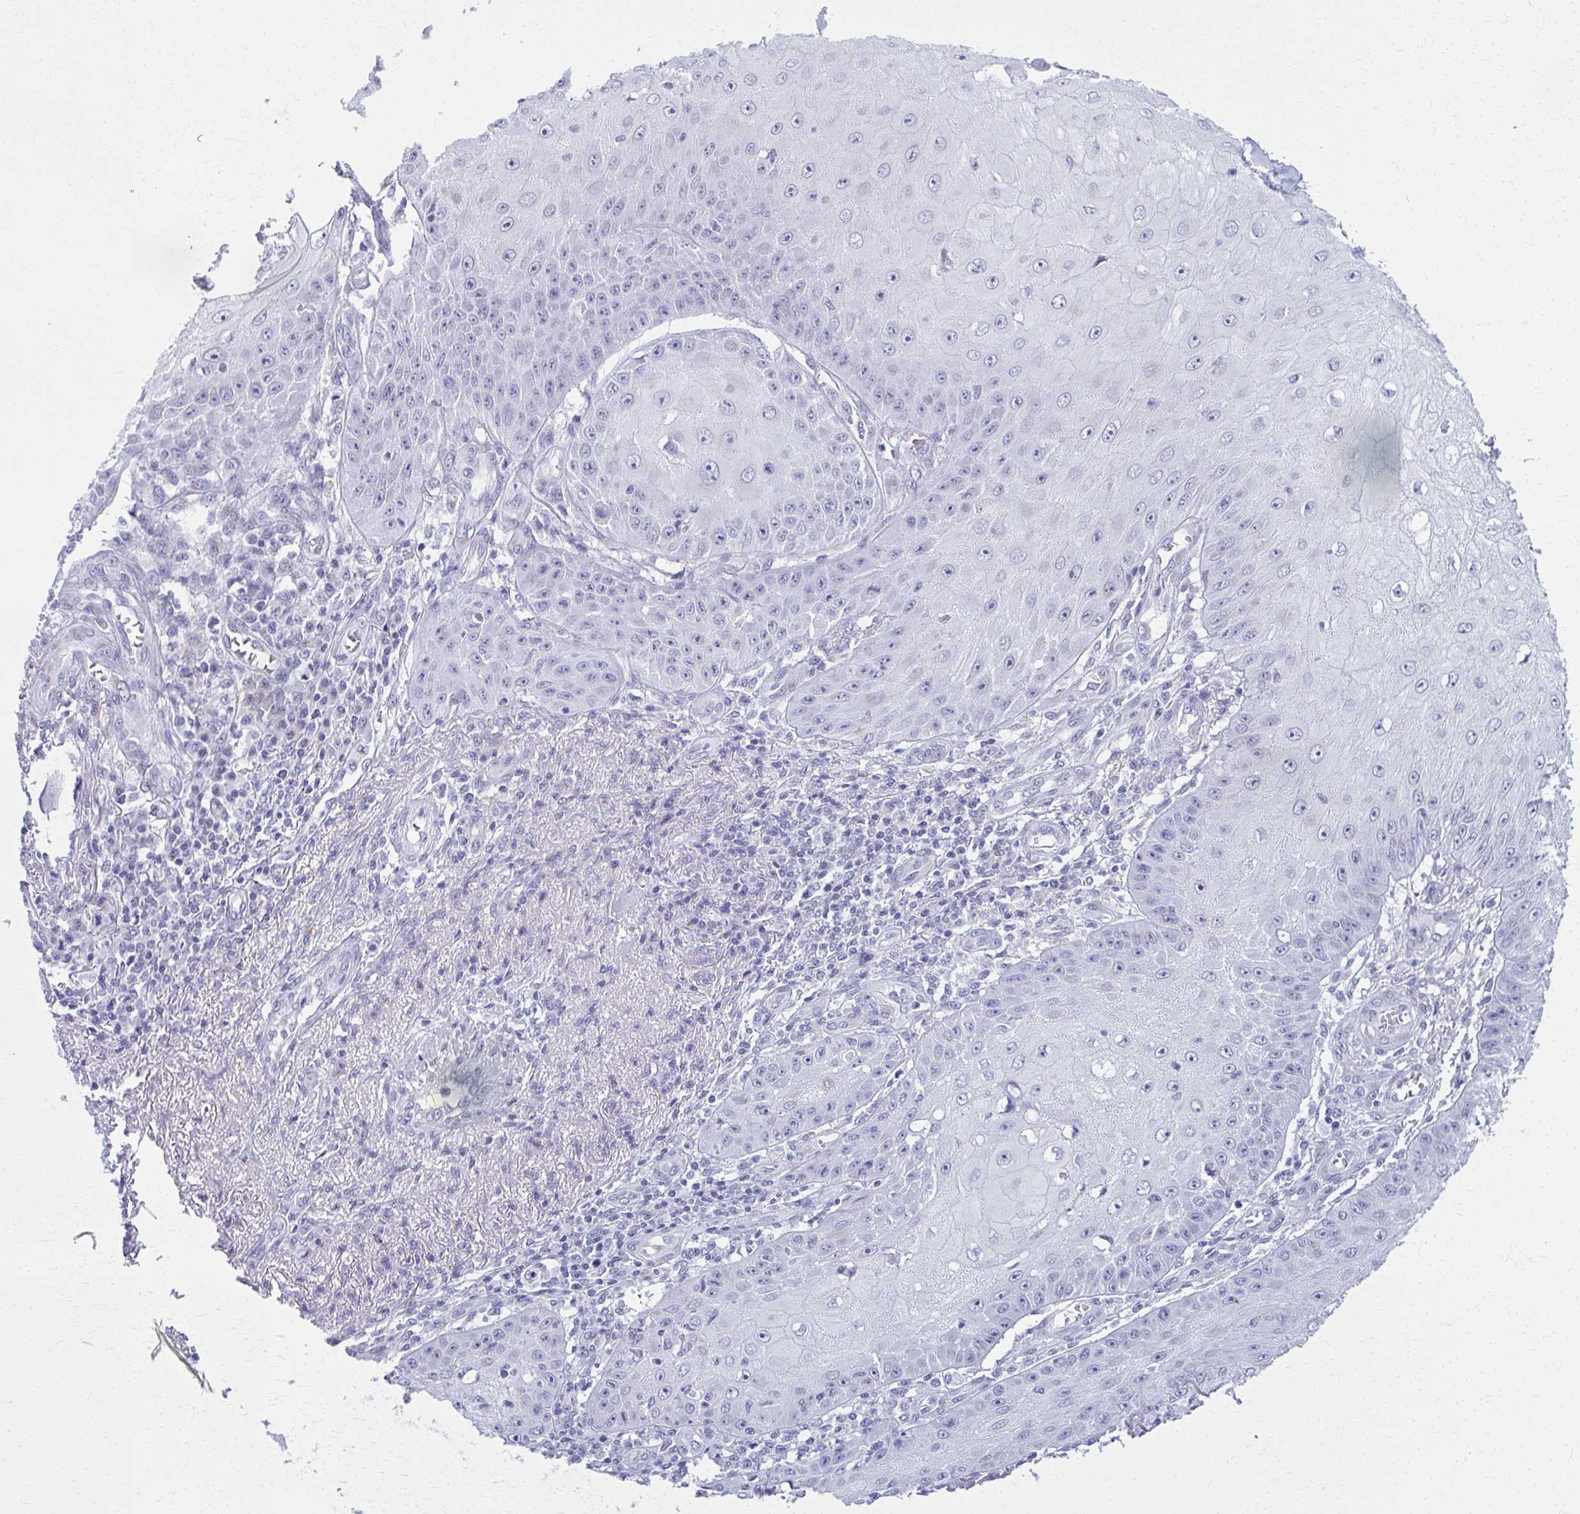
{"staining": {"intensity": "negative", "quantity": "none", "location": "none"}, "tissue": "skin cancer", "cell_type": "Tumor cells", "image_type": "cancer", "snomed": [{"axis": "morphology", "description": "Squamous cell carcinoma, NOS"}, {"axis": "topography", "description": "Skin"}], "caption": "Protein analysis of skin squamous cell carcinoma reveals no significant staining in tumor cells.", "gene": "SCLY", "patient": {"sex": "male", "age": 70}}